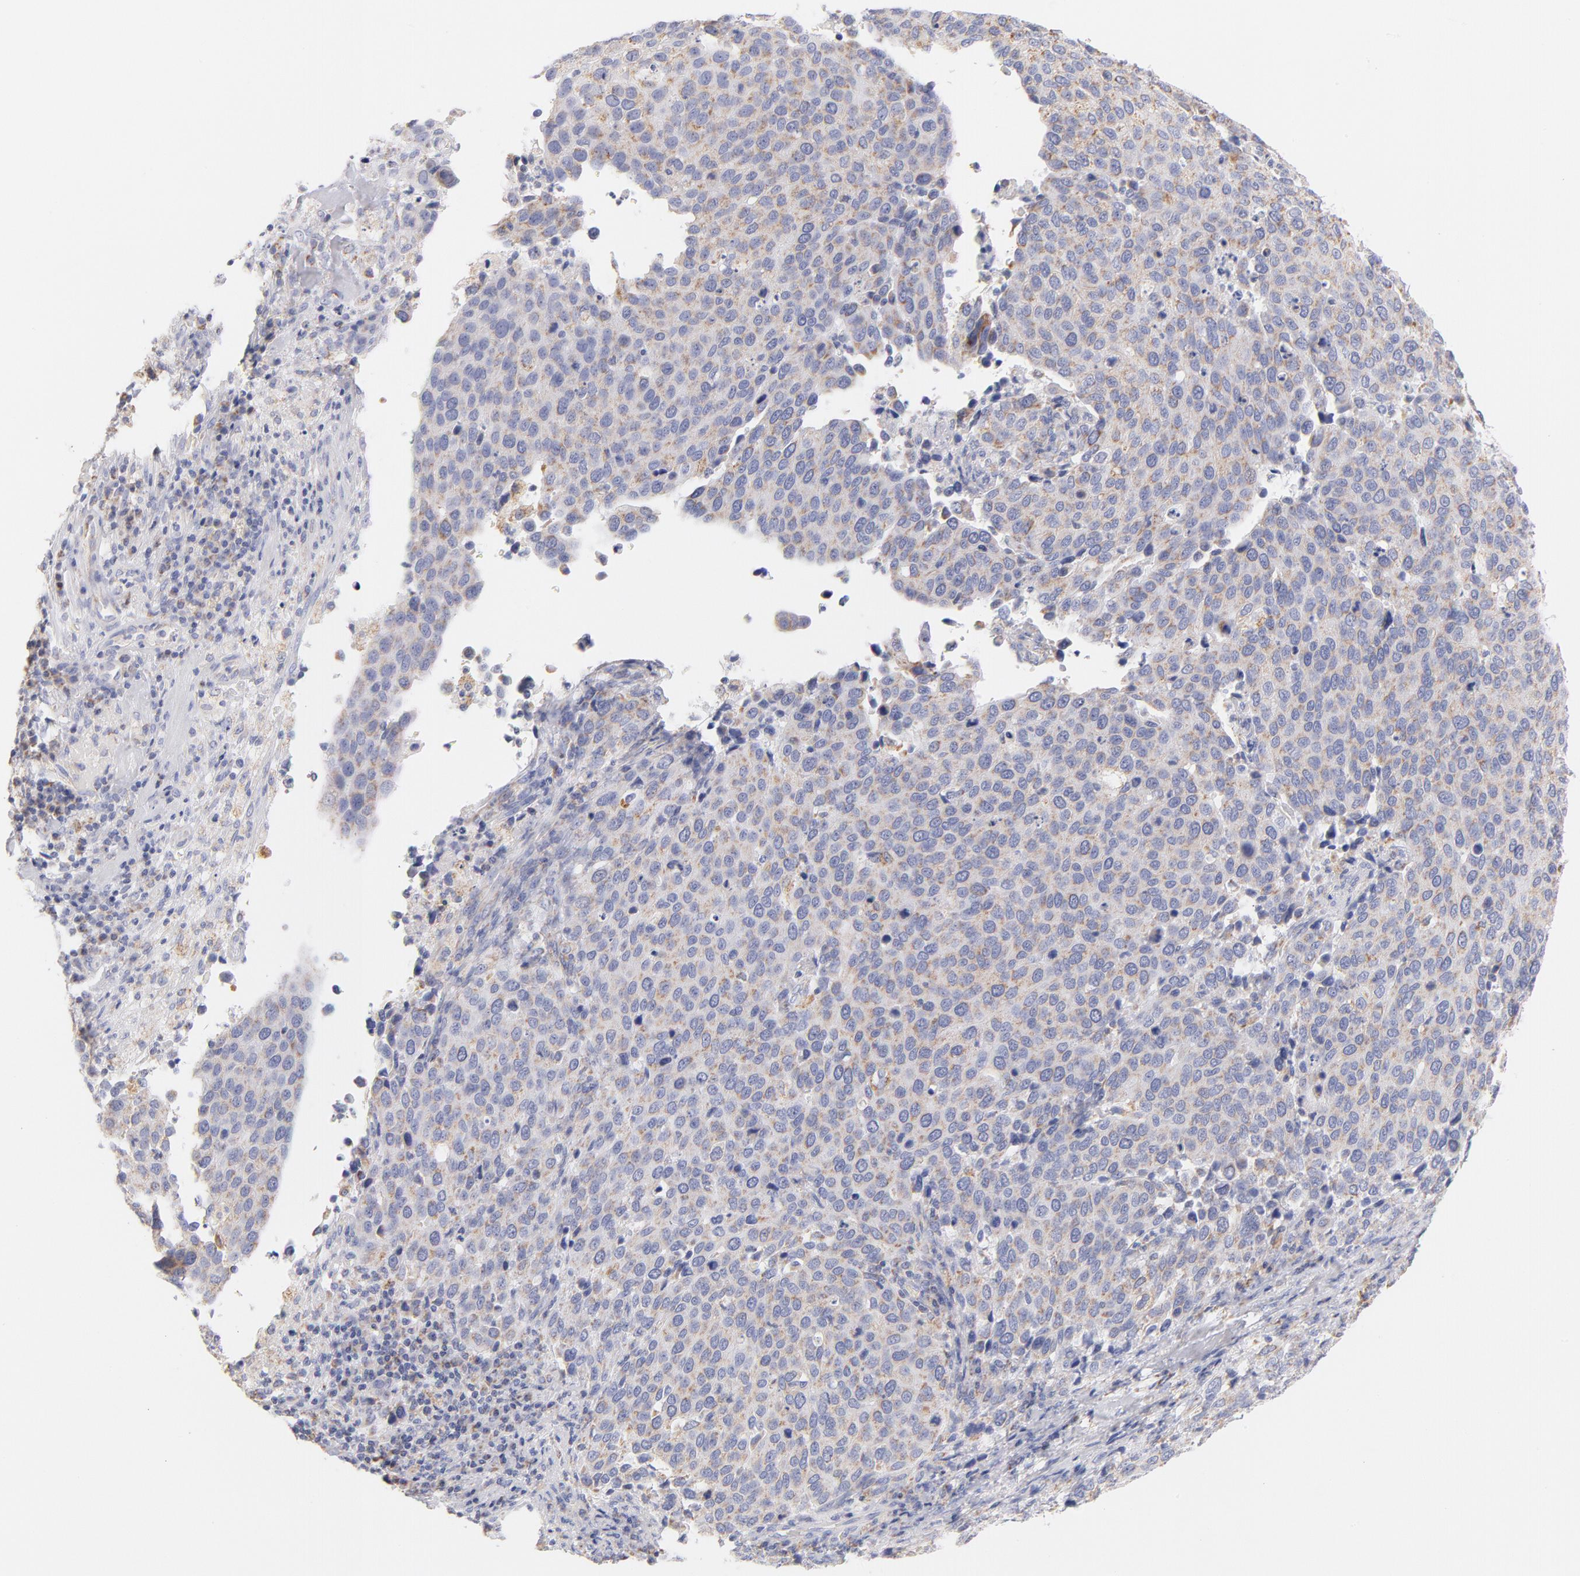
{"staining": {"intensity": "weak", "quantity": ">75%", "location": "cytoplasmic/membranous"}, "tissue": "cervical cancer", "cell_type": "Tumor cells", "image_type": "cancer", "snomed": [{"axis": "morphology", "description": "Squamous cell carcinoma, NOS"}, {"axis": "topography", "description": "Cervix"}], "caption": "Squamous cell carcinoma (cervical) was stained to show a protein in brown. There is low levels of weak cytoplasmic/membranous staining in about >75% of tumor cells. (Brightfield microscopy of DAB IHC at high magnification).", "gene": "AIFM1", "patient": {"sex": "female", "age": 54}}